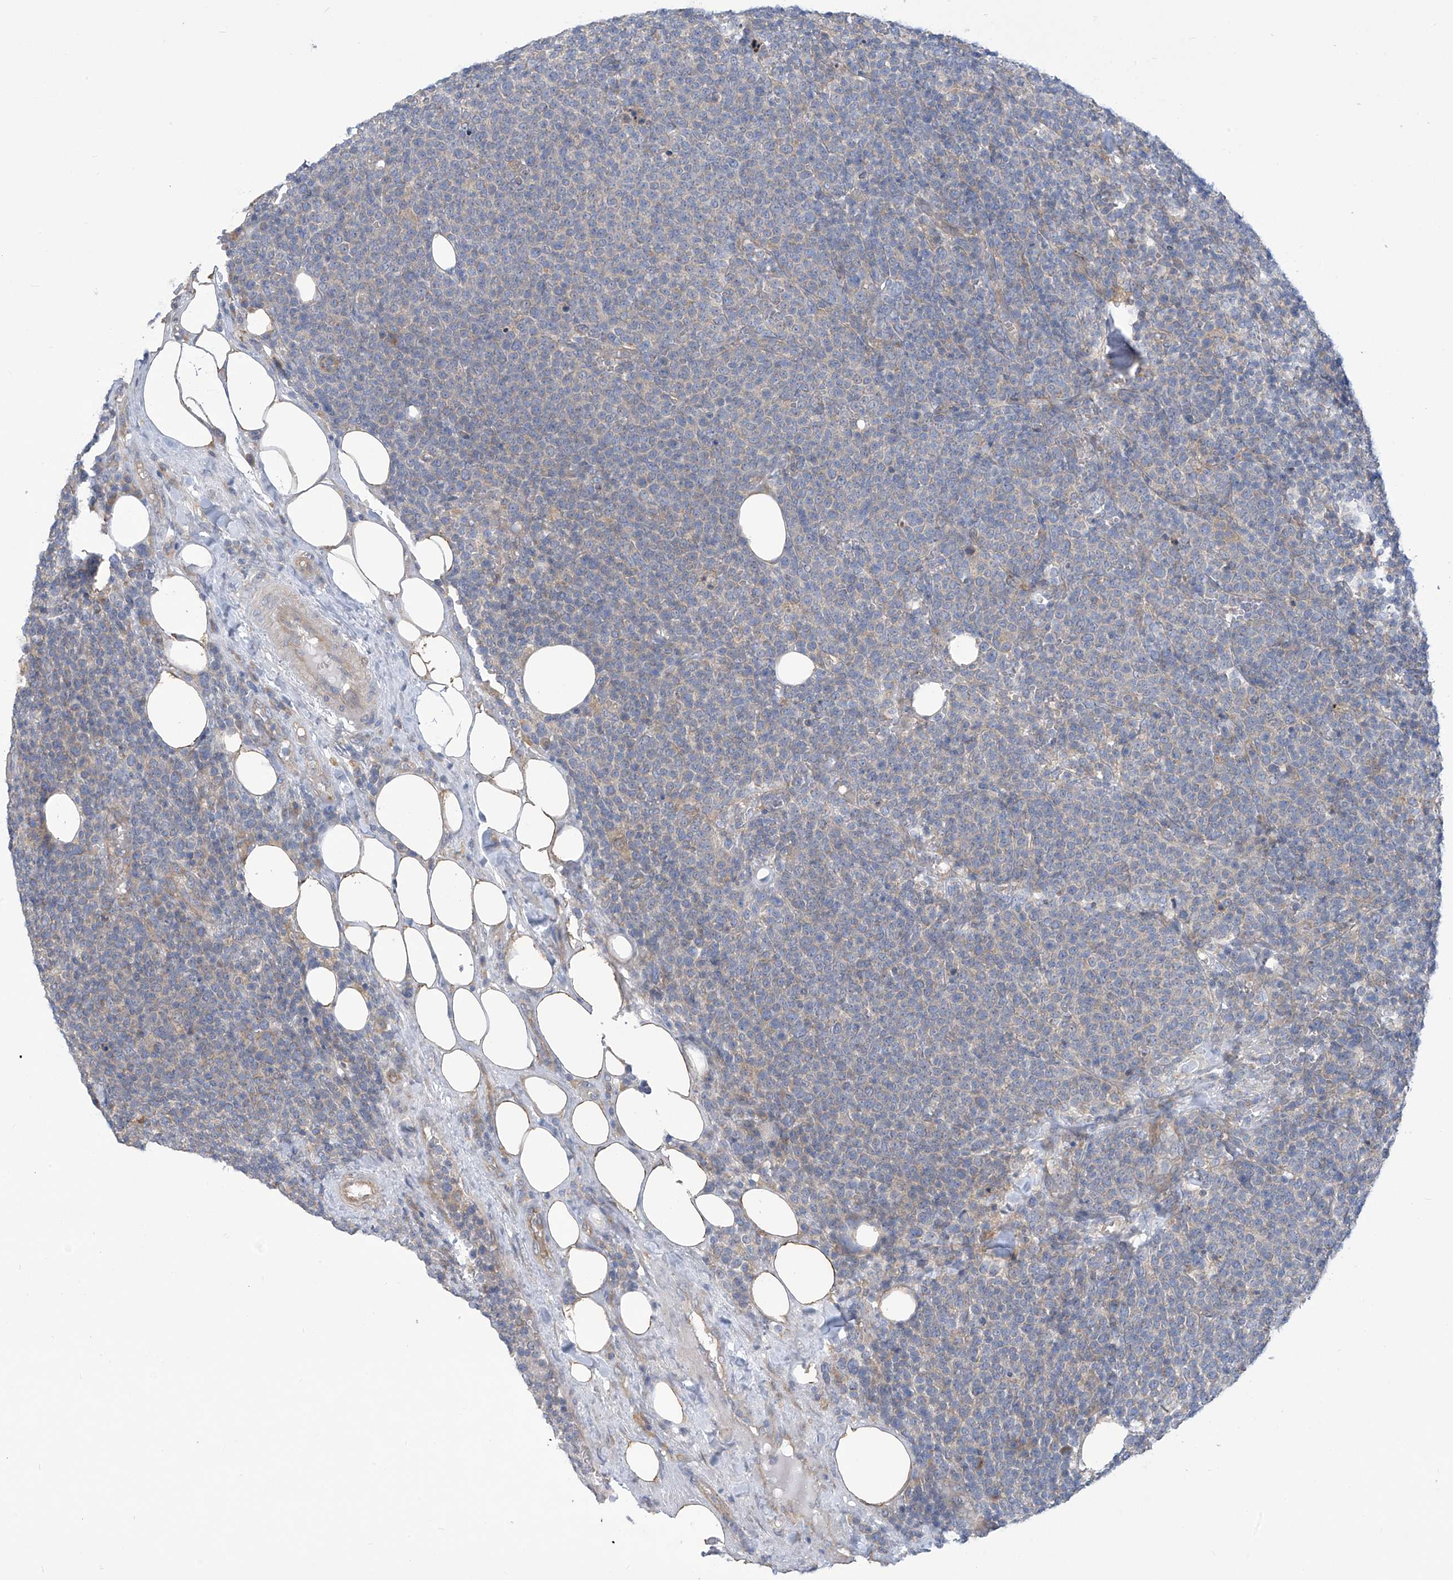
{"staining": {"intensity": "negative", "quantity": "none", "location": "none"}, "tissue": "lymphoma", "cell_type": "Tumor cells", "image_type": "cancer", "snomed": [{"axis": "morphology", "description": "Malignant lymphoma, non-Hodgkin's type, High grade"}, {"axis": "topography", "description": "Lymph node"}], "caption": "Human lymphoma stained for a protein using immunohistochemistry (IHC) displays no staining in tumor cells.", "gene": "ADAT2", "patient": {"sex": "male", "age": 61}}